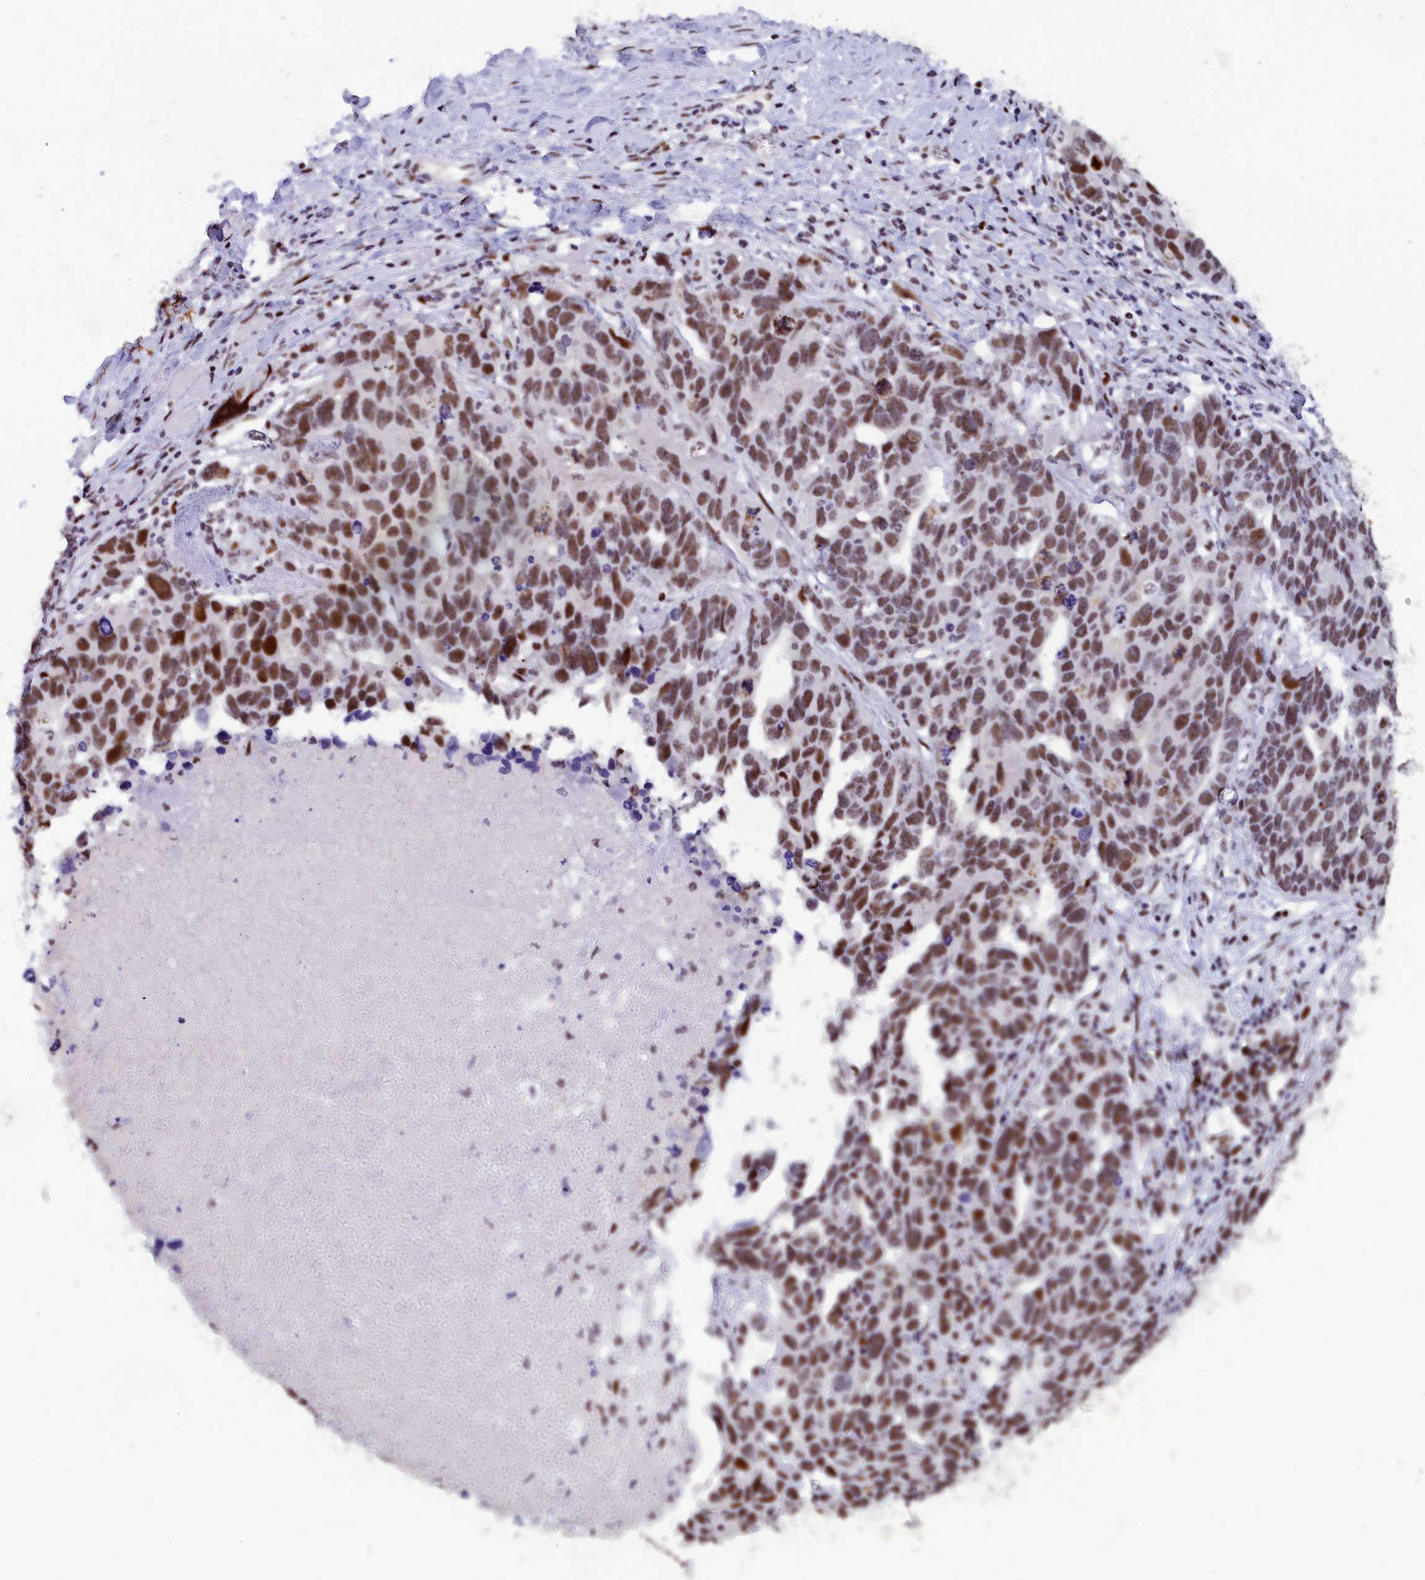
{"staining": {"intensity": "moderate", "quantity": ">75%", "location": "nuclear"}, "tissue": "ovarian cancer", "cell_type": "Tumor cells", "image_type": "cancer", "snomed": [{"axis": "morphology", "description": "Cystadenocarcinoma, serous, NOS"}, {"axis": "topography", "description": "Ovary"}], "caption": "This is an image of immunohistochemistry staining of ovarian cancer, which shows moderate positivity in the nuclear of tumor cells.", "gene": "NSA2", "patient": {"sex": "female", "age": 54}}